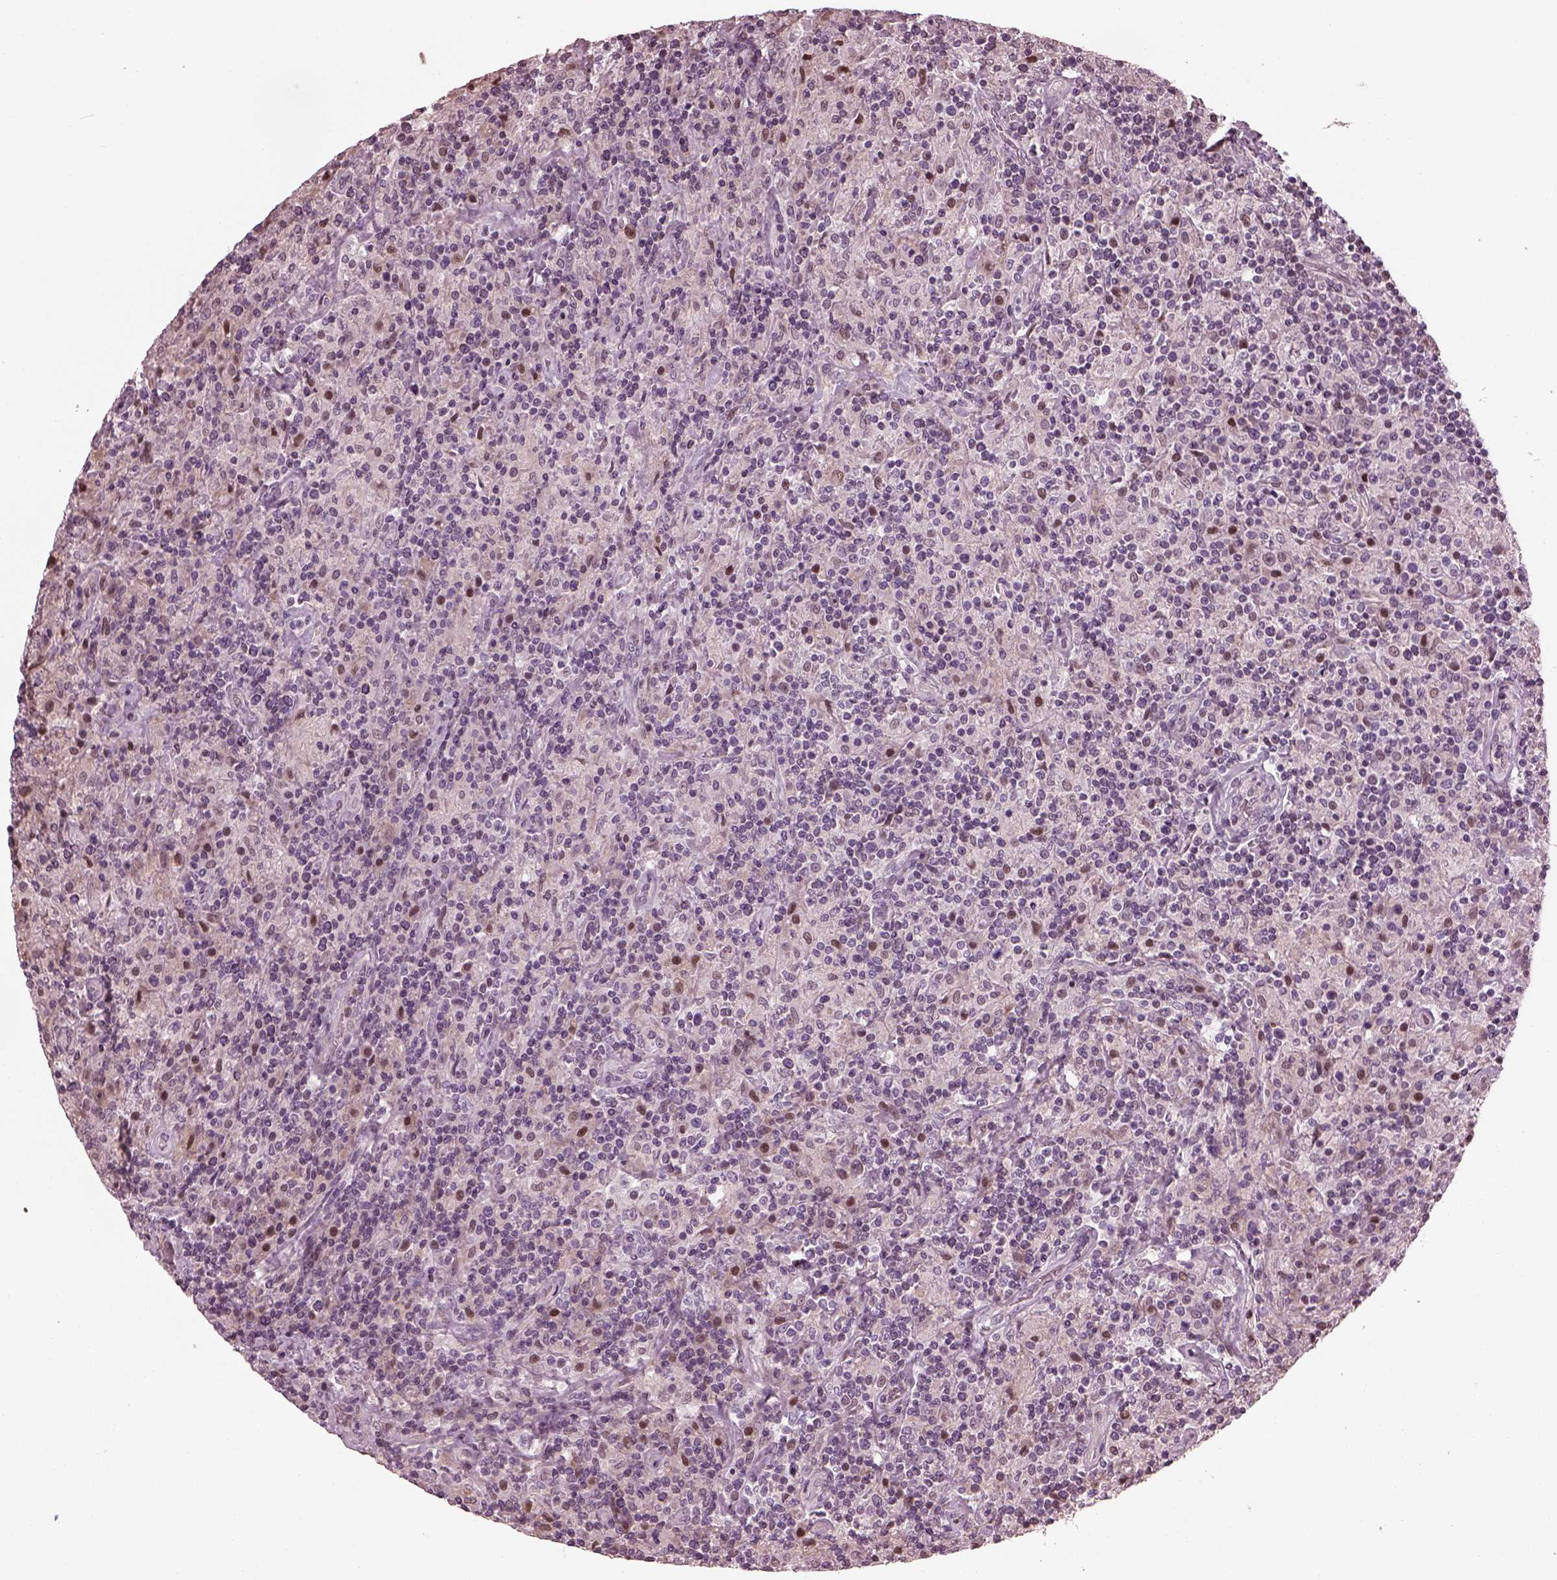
{"staining": {"intensity": "negative", "quantity": "none", "location": "none"}, "tissue": "lymphoma", "cell_type": "Tumor cells", "image_type": "cancer", "snomed": [{"axis": "morphology", "description": "Hodgkin's disease, NOS"}, {"axis": "topography", "description": "Lymph node"}], "caption": "A high-resolution photomicrograph shows immunohistochemistry staining of lymphoma, which reveals no significant expression in tumor cells. The staining was performed using DAB (3,3'-diaminobenzidine) to visualize the protein expression in brown, while the nuclei were stained in blue with hematoxylin (Magnification: 20x).", "gene": "BFSP1", "patient": {"sex": "male", "age": 70}}